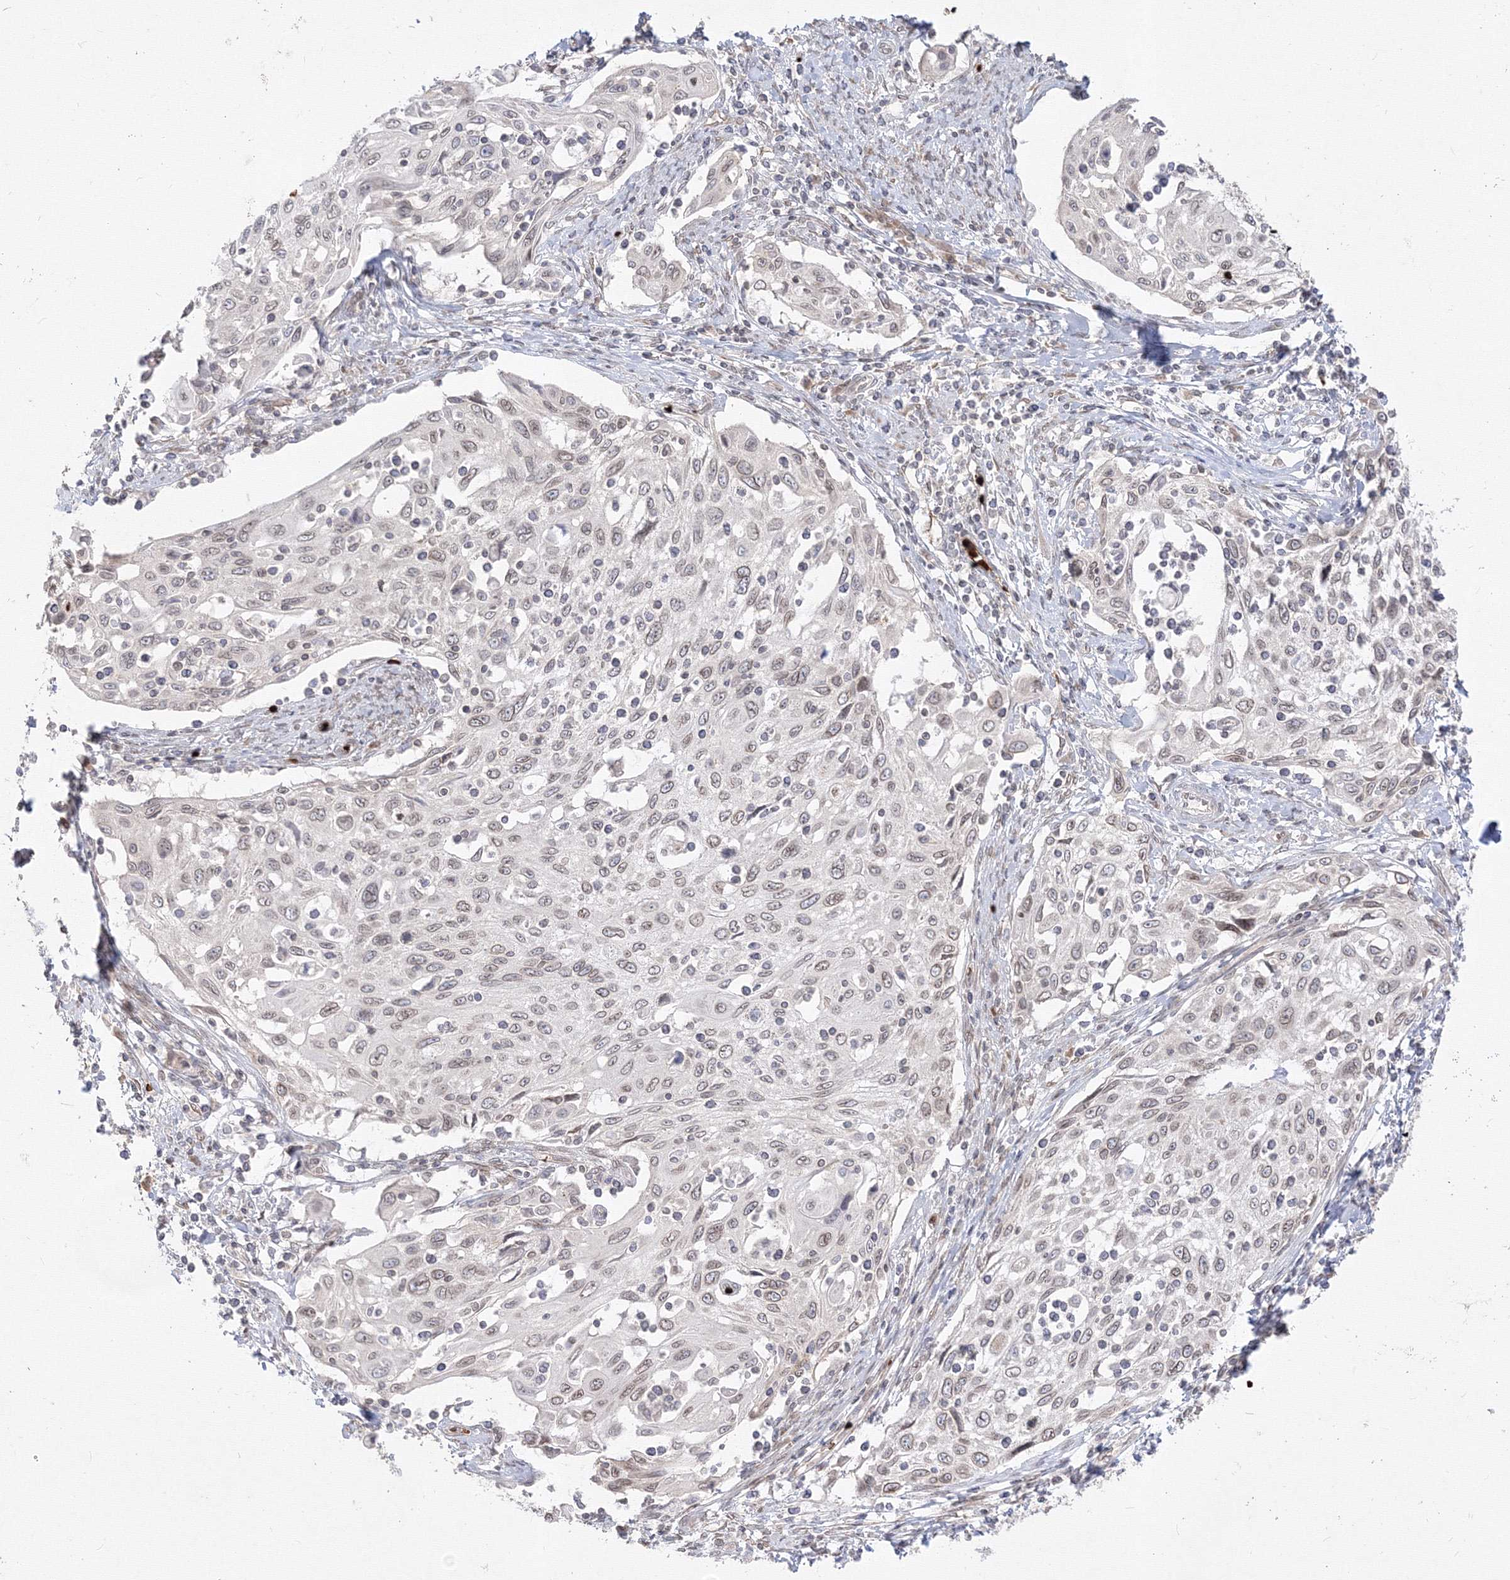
{"staining": {"intensity": "negative", "quantity": "none", "location": "none"}, "tissue": "cervical cancer", "cell_type": "Tumor cells", "image_type": "cancer", "snomed": [{"axis": "morphology", "description": "Squamous cell carcinoma, NOS"}, {"axis": "topography", "description": "Cervix"}], "caption": "High magnification brightfield microscopy of cervical cancer stained with DAB (brown) and counterstained with hematoxylin (blue): tumor cells show no significant positivity.", "gene": "DNAJB2", "patient": {"sex": "female", "age": 70}}